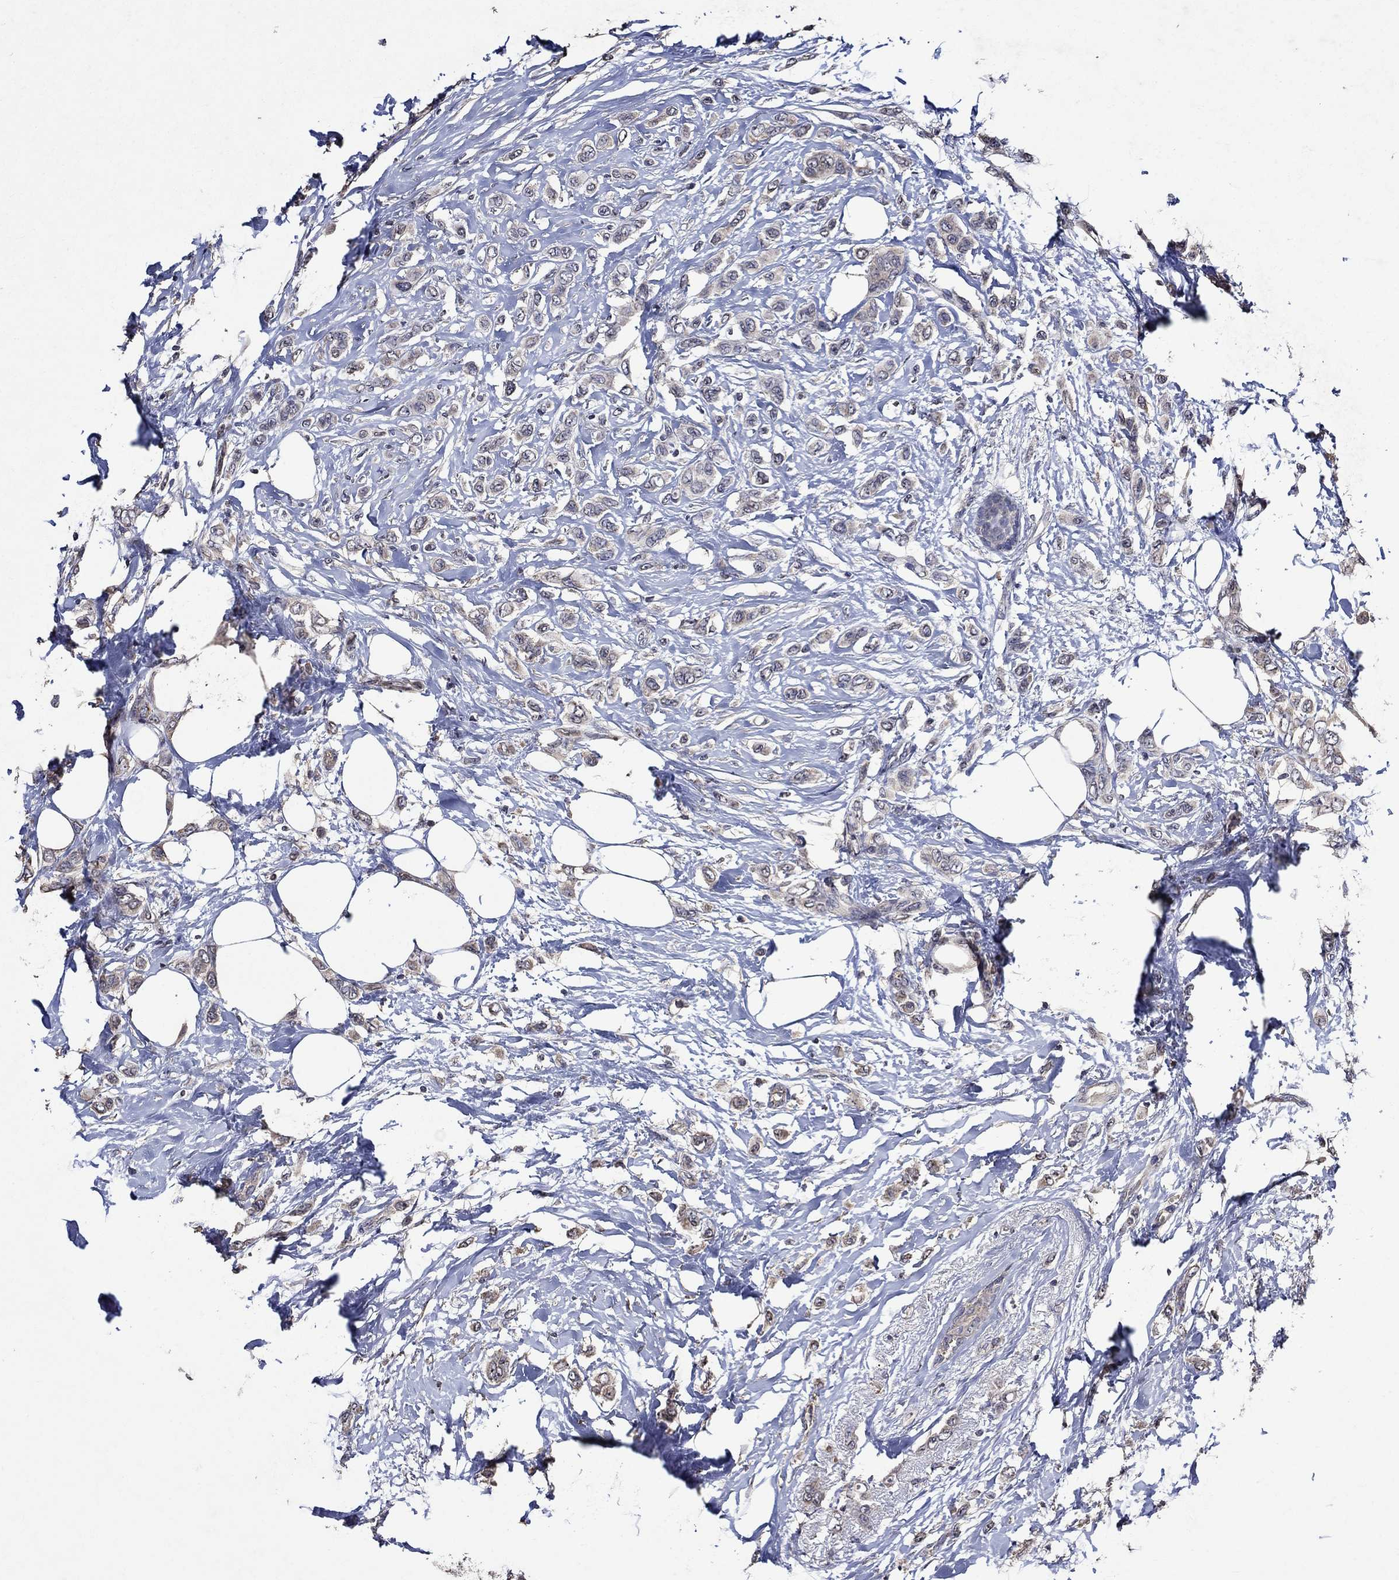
{"staining": {"intensity": "weak", "quantity": "25%-75%", "location": "cytoplasmic/membranous"}, "tissue": "breast cancer", "cell_type": "Tumor cells", "image_type": "cancer", "snomed": [{"axis": "morphology", "description": "Lobular carcinoma"}, {"axis": "topography", "description": "Breast"}], "caption": "A brown stain shows weak cytoplasmic/membranous expression of a protein in human breast cancer tumor cells.", "gene": "HAP1", "patient": {"sex": "female", "age": 66}}